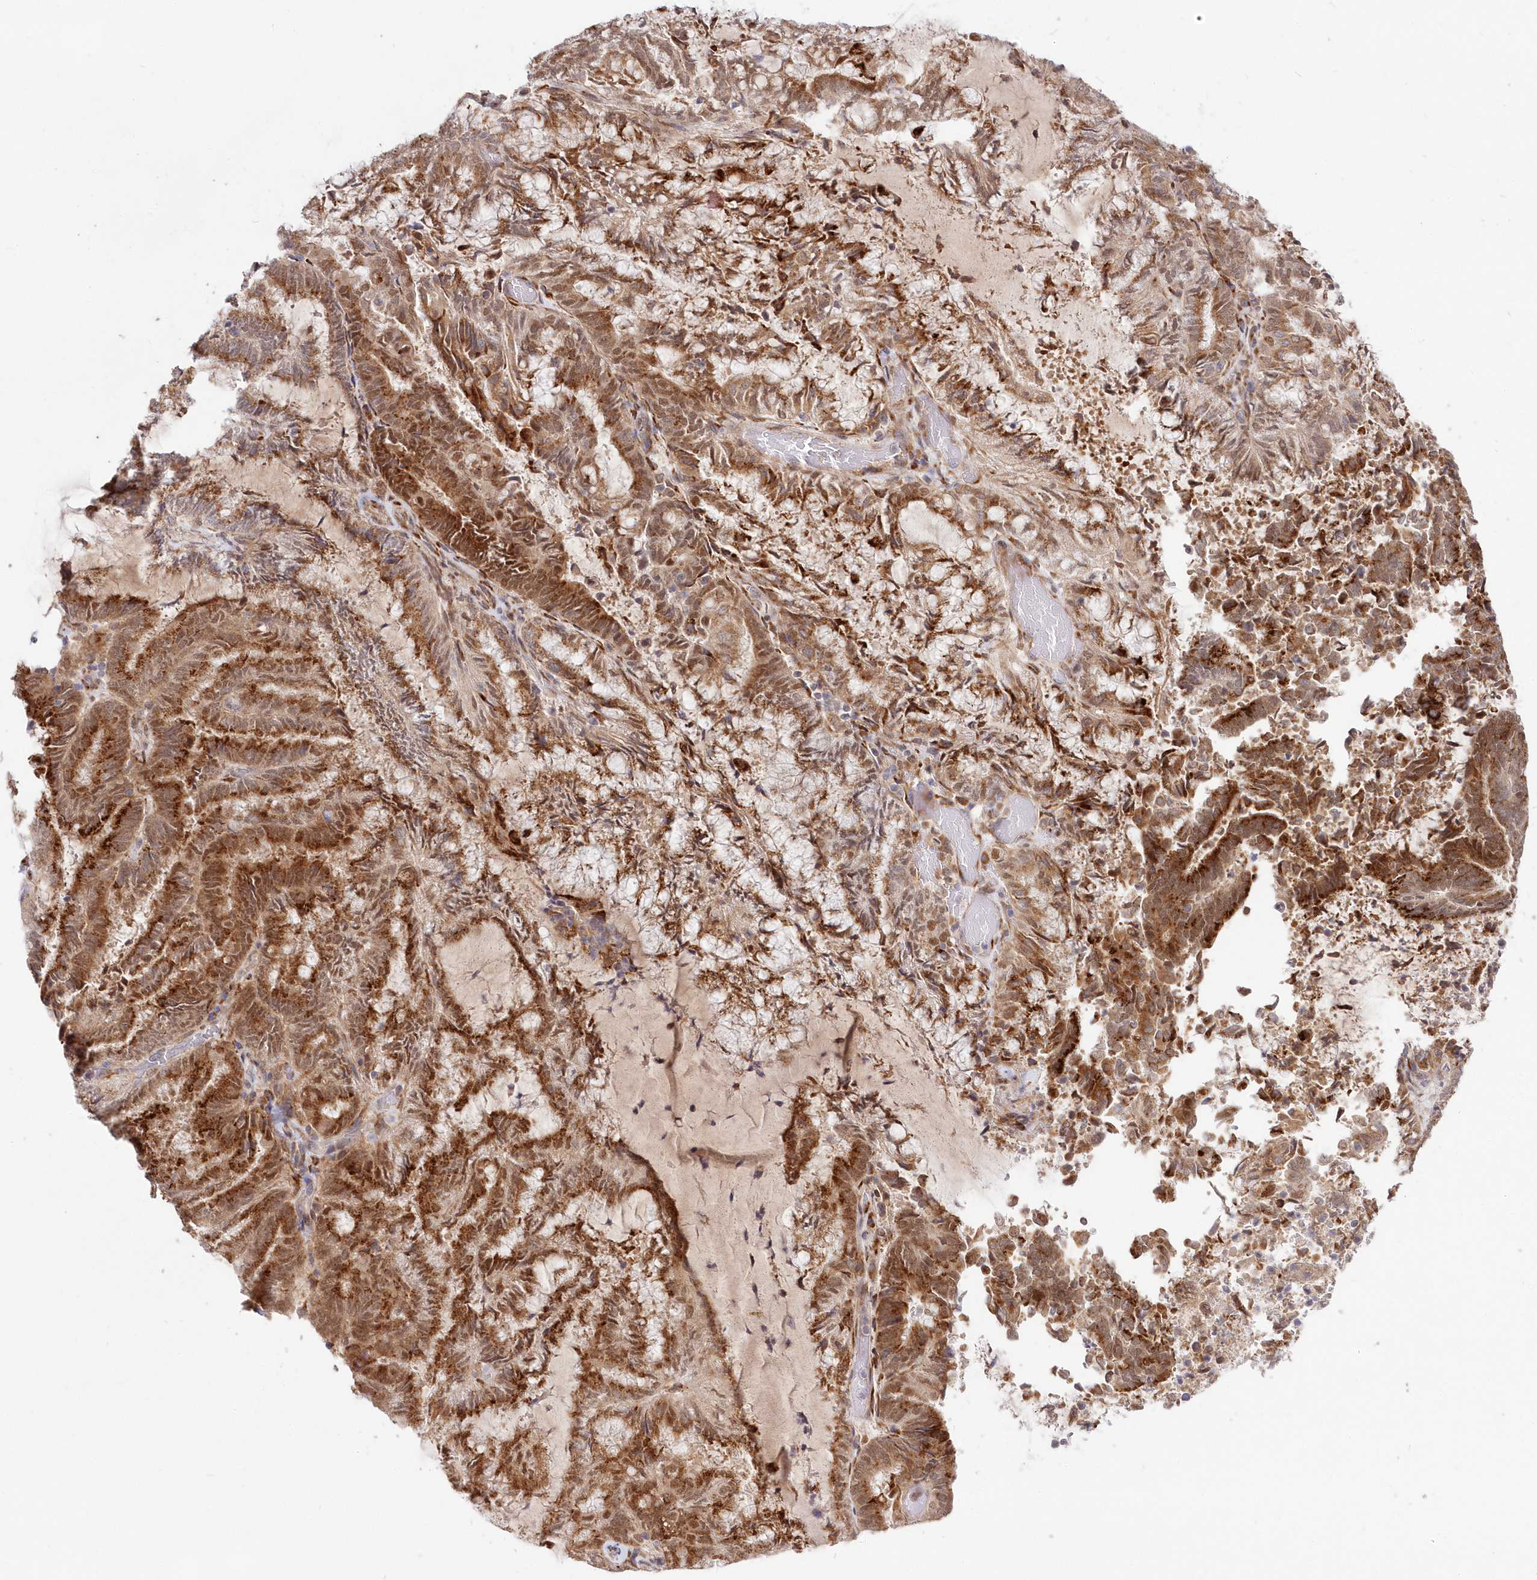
{"staining": {"intensity": "strong", "quantity": "25%-75%", "location": "cytoplasmic/membranous"}, "tissue": "endometrial cancer", "cell_type": "Tumor cells", "image_type": "cancer", "snomed": [{"axis": "morphology", "description": "Adenocarcinoma, NOS"}, {"axis": "topography", "description": "Endometrium"}], "caption": "Strong cytoplasmic/membranous protein expression is identified in about 25%-75% of tumor cells in endometrial adenocarcinoma.", "gene": "LDB1", "patient": {"sex": "female", "age": 80}}